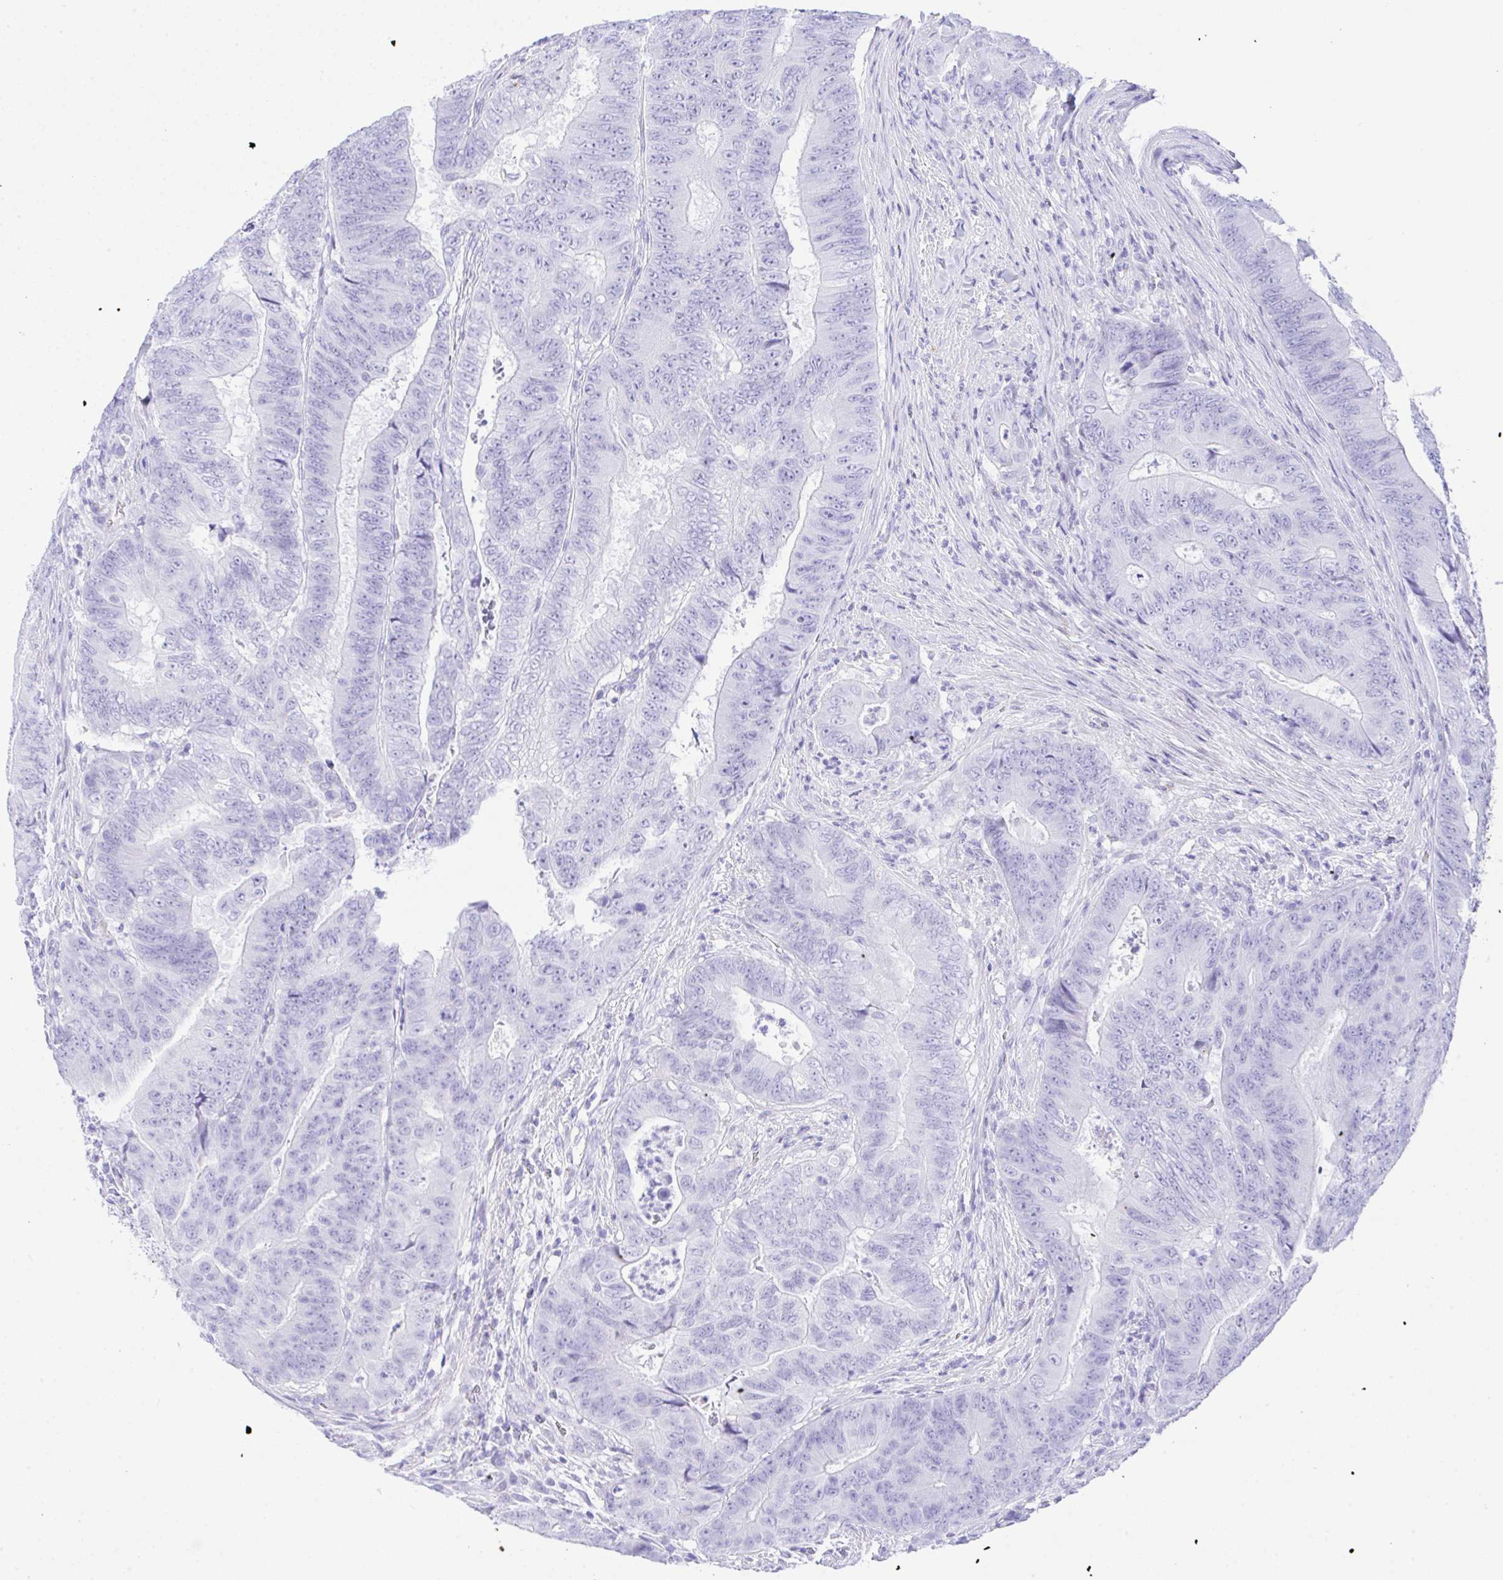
{"staining": {"intensity": "negative", "quantity": "none", "location": "none"}, "tissue": "colorectal cancer", "cell_type": "Tumor cells", "image_type": "cancer", "snomed": [{"axis": "morphology", "description": "Adenocarcinoma, NOS"}, {"axis": "topography", "description": "Colon"}], "caption": "Colorectal cancer stained for a protein using immunohistochemistry displays no positivity tumor cells.", "gene": "SELENOV", "patient": {"sex": "female", "age": 48}}